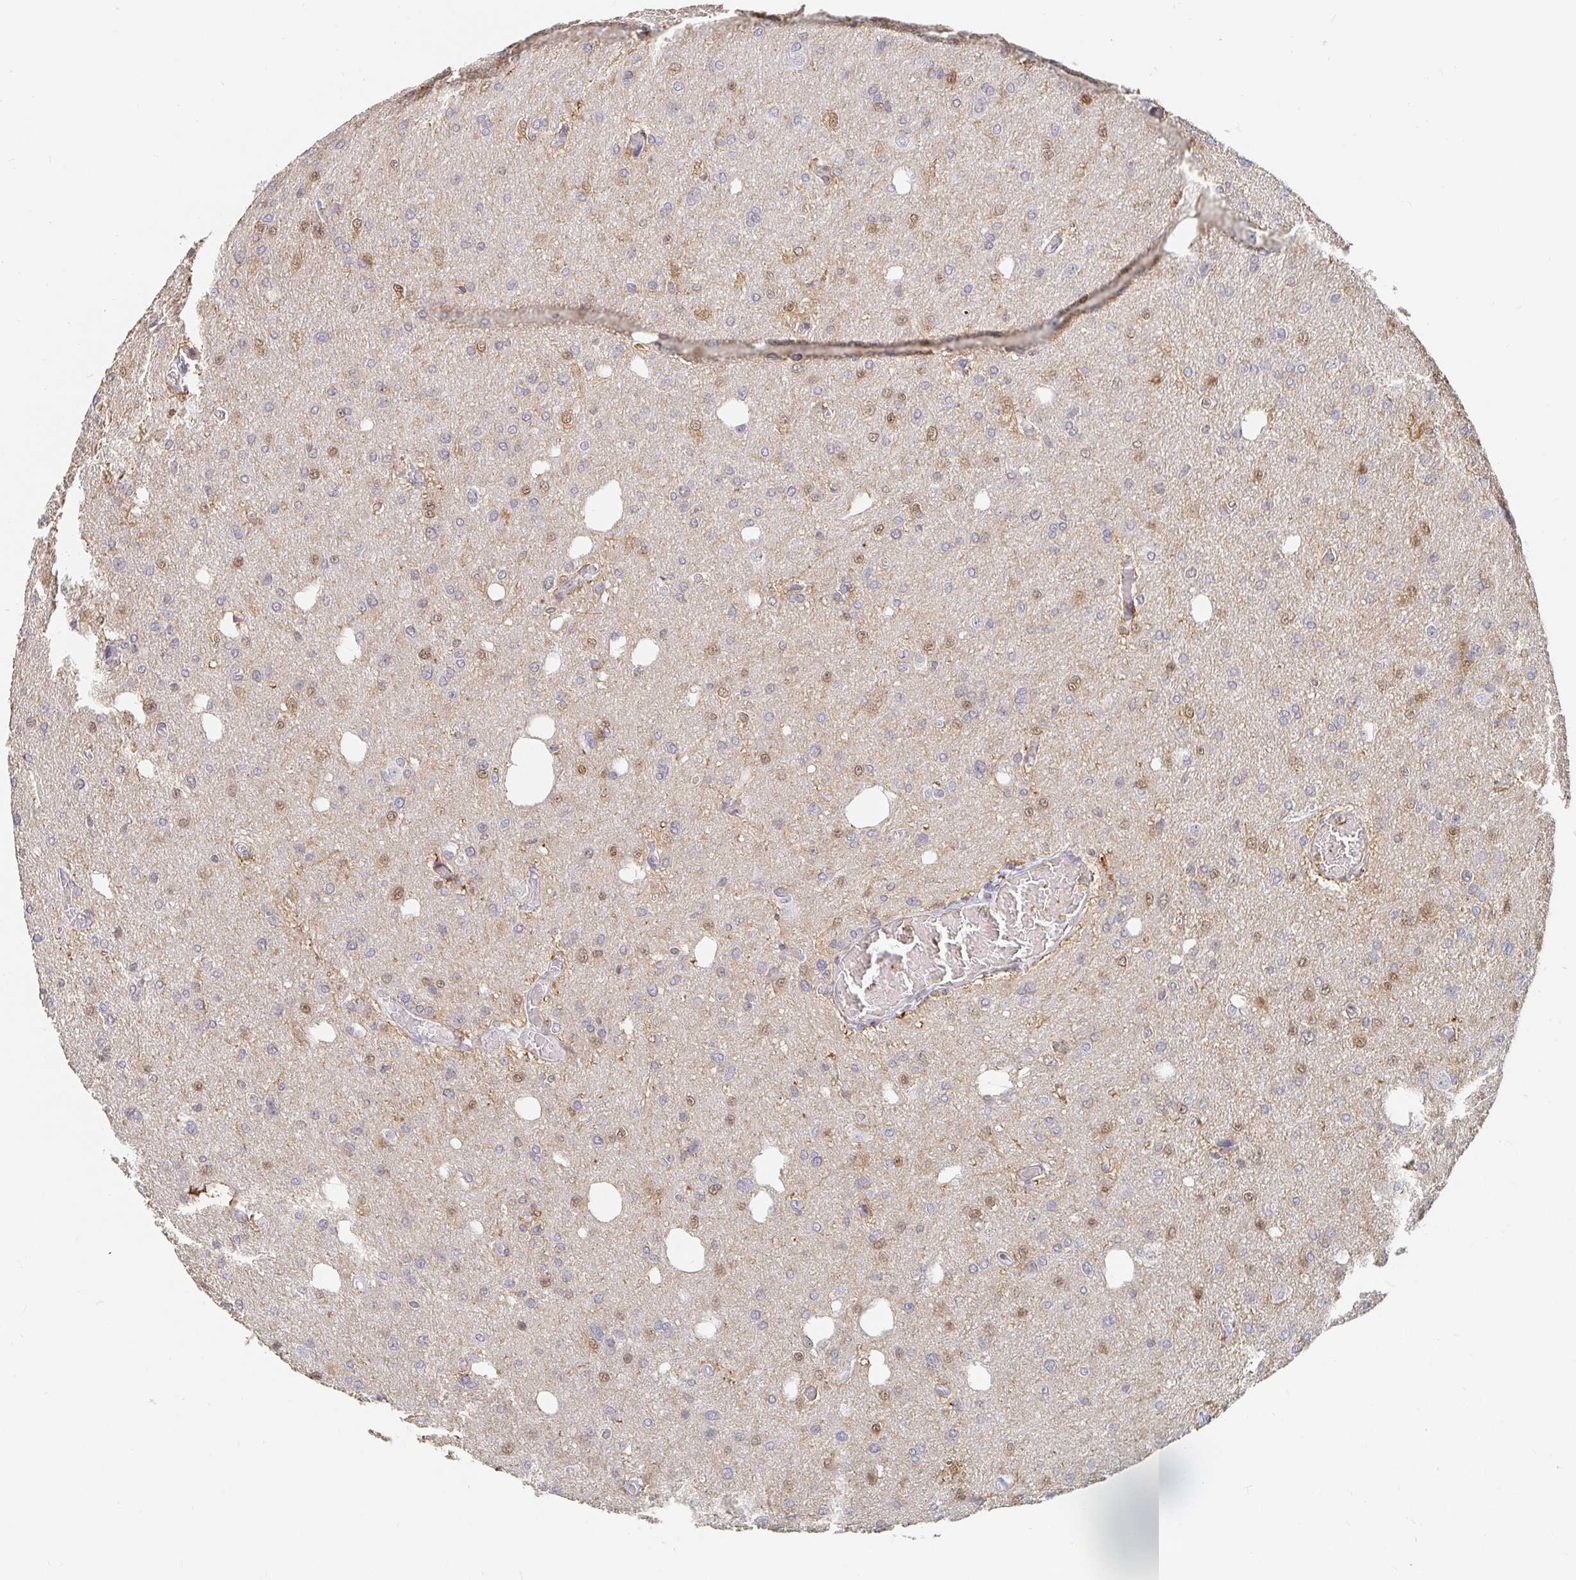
{"staining": {"intensity": "weak", "quantity": "<25%", "location": "nuclear"}, "tissue": "glioma", "cell_type": "Tumor cells", "image_type": "cancer", "snomed": [{"axis": "morphology", "description": "Glioma, malignant, Low grade"}, {"axis": "topography", "description": "Brain"}], "caption": "This is an IHC image of human glioma. There is no staining in tumor cells.", "gene": "NME9", "patient": {"sex": "male", "age": 26}}